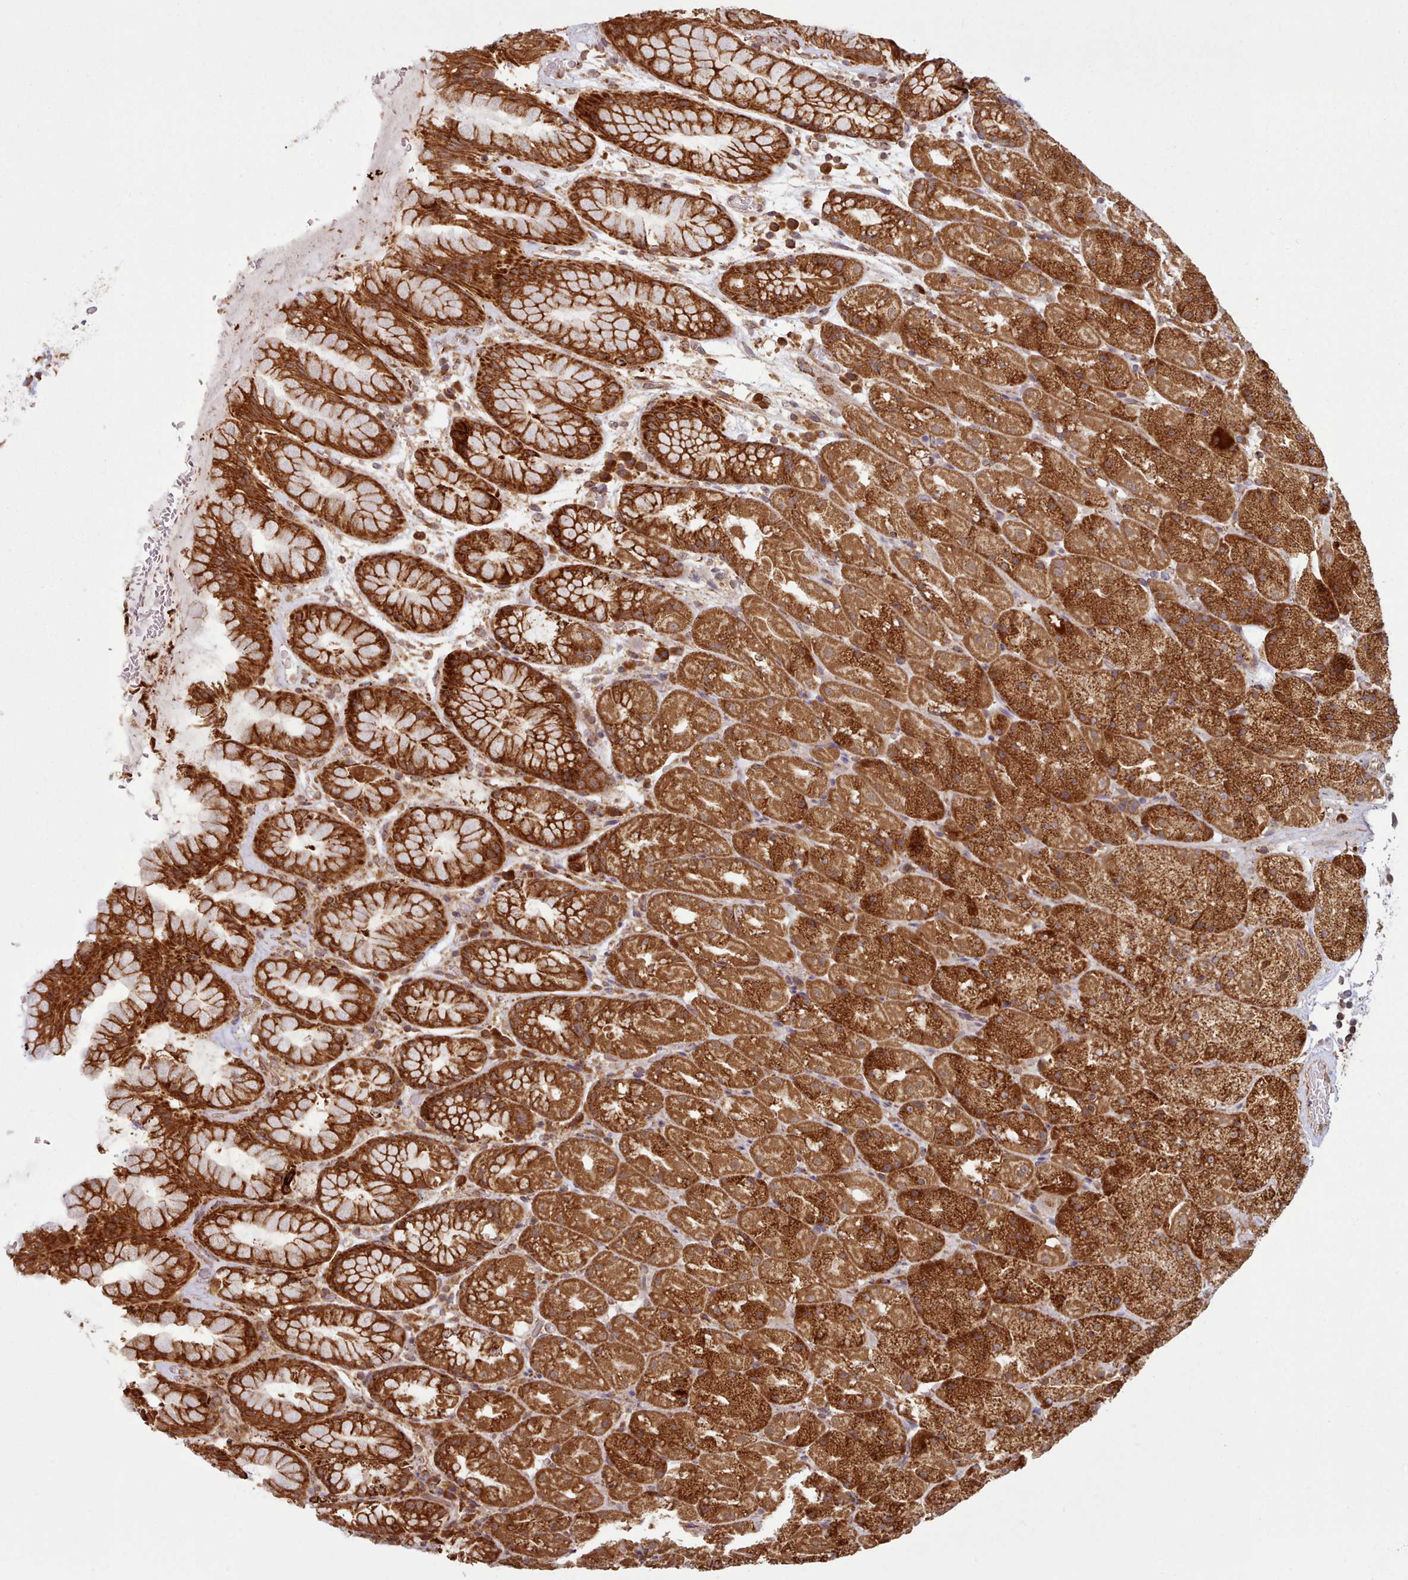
{"staining": {"intensity": "strong", "quantity": ">75%", "location": "cytoplasmic/membranous"}, "tissue": "stomach", "cell_type": "Glandular cells", "image_type": "normal", "snomed": [{"axis": "morphology", "description": "Normal tissue, NOS"}, {"axis": "topography", "description": "Stomach, upper"}, {"axis": "topography", "description": "Stomach, lower"}], "caption": "The immunohistochemical stain highlights strong cytoplasmic/membranous staining in glandular cells of normal stomach. The staining is performed using DAB brown chromogen to label protein expression. The nuclei are counter-stained blue using hematoxylin.", "gene": "CRYBG1", "patient": {"sex": "male", "age": 67}}